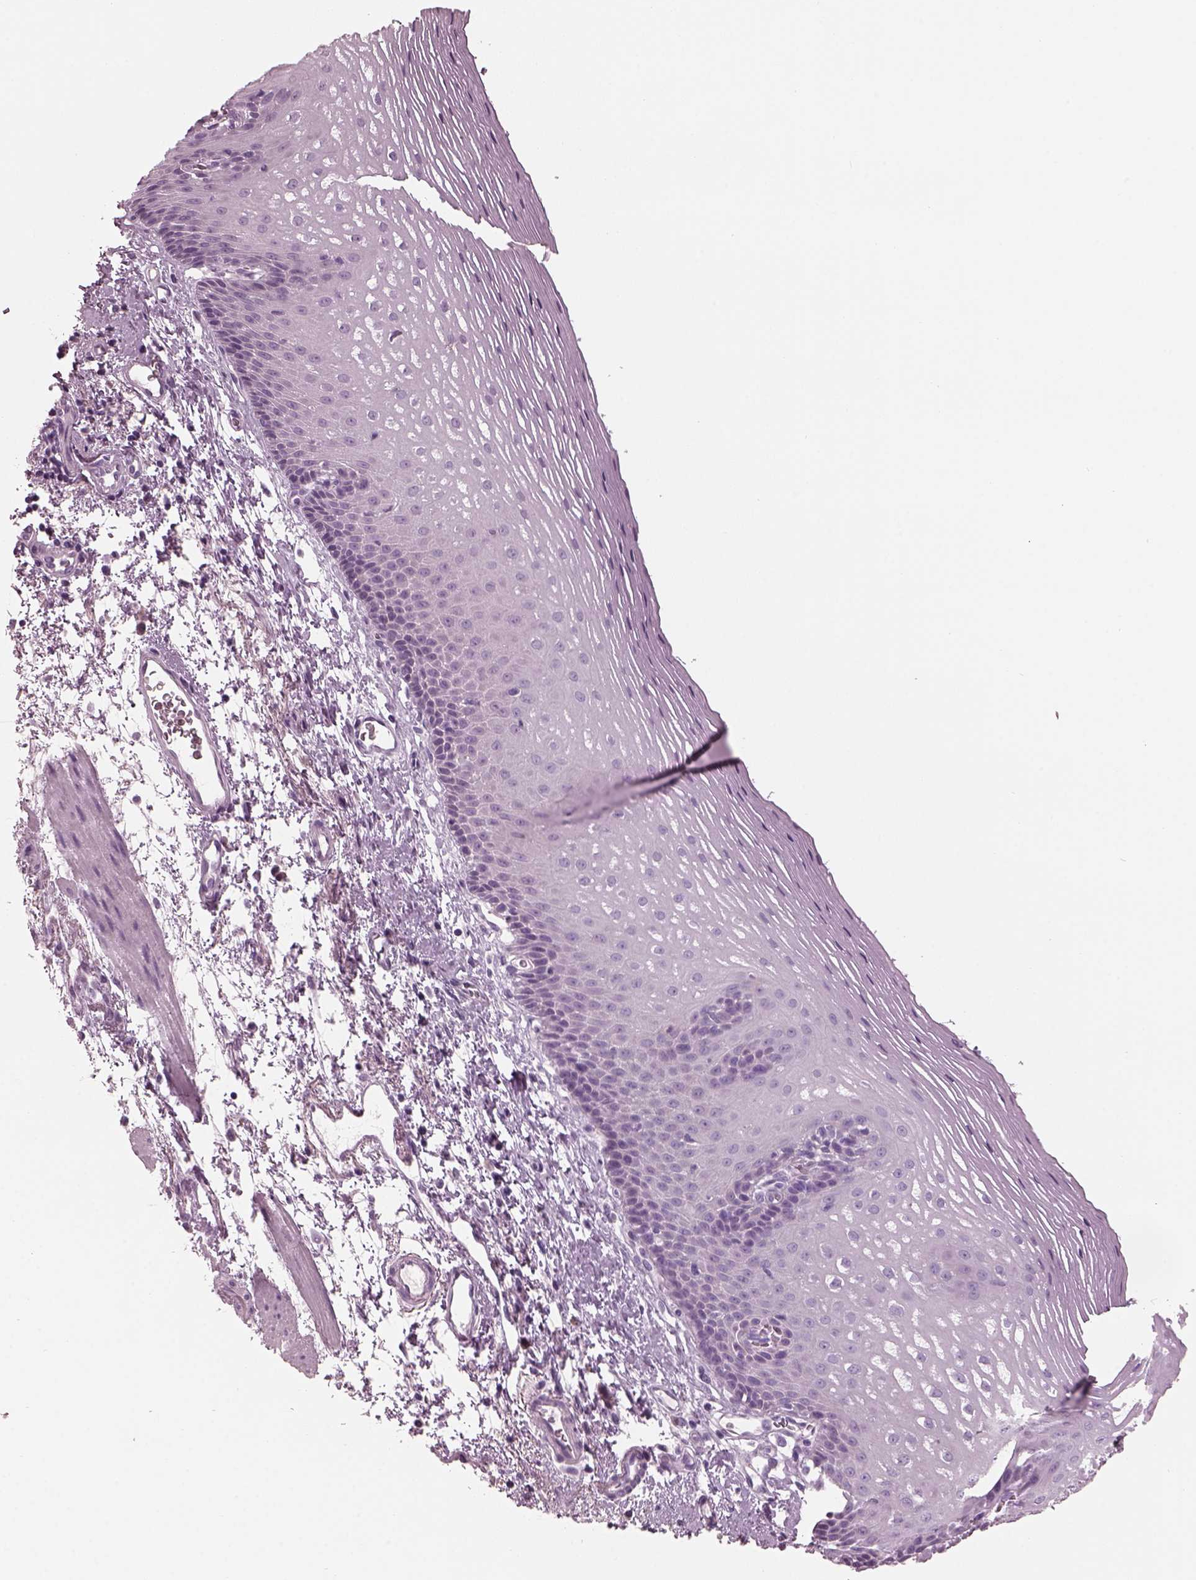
{"staining": {"intensity": "negative", "quantity": "none", "location": "none"}, "tissue": "esophagus", "cell_type": "Squamous epithelial cells", "image_type": "normal", "snomed": [{"axis": "morphology", "description": "Normal tissue, NOS"}, {"axis": "topography", "description": "Esophagus"}], "caption": "Human esophagus stained for a protein using immunohistochemistry reveals no positivity in squamous epithelial cells.", "gene": "HYDIN", "patient": {"sex": "male", "age": 76}}